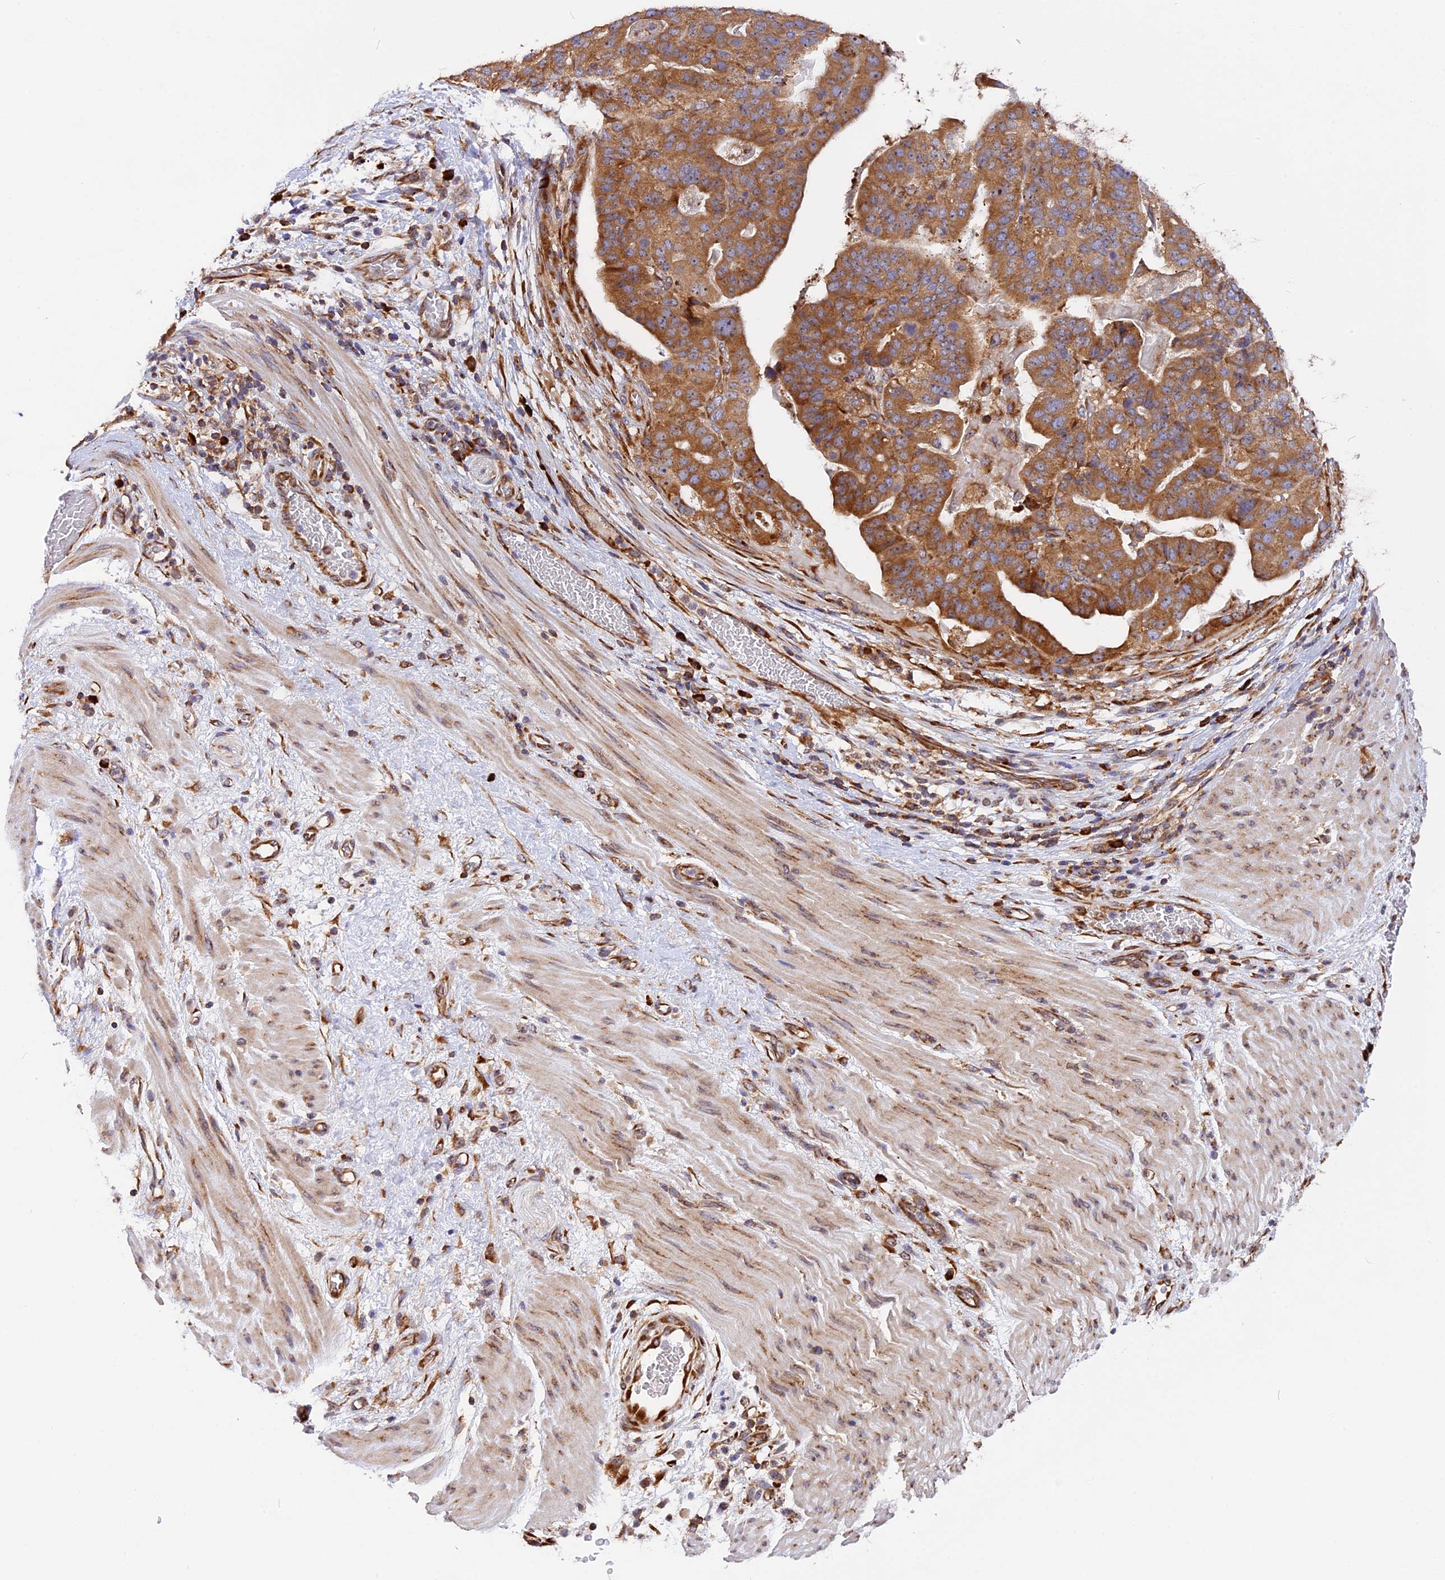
{"staining": {"intensity": "moderate", "quantity": ">75%", "location": "cytoplasmic/membranous"}, "tissue": "stomach cancer", "cell_type": "Tumor cells", "image_type": "cancer", "snomed": [{"axis": "morphology", "description": "Adenocarcinoma, NOS"}, {"axis": "topography", "description": "Stomach"}], "caption": "The photomicrograph displays staining of stomach cancer (adenocarcinoma), revealing moderate cytoplasmic/membranous protein expression (brown color) within tumor cells. (DAB (3,3'-diaminobenzidine) IHC with brightfield microscopy, high magnification).", "gene": "GNPTAB", "patient": {"sex": "male", "age": 48}}